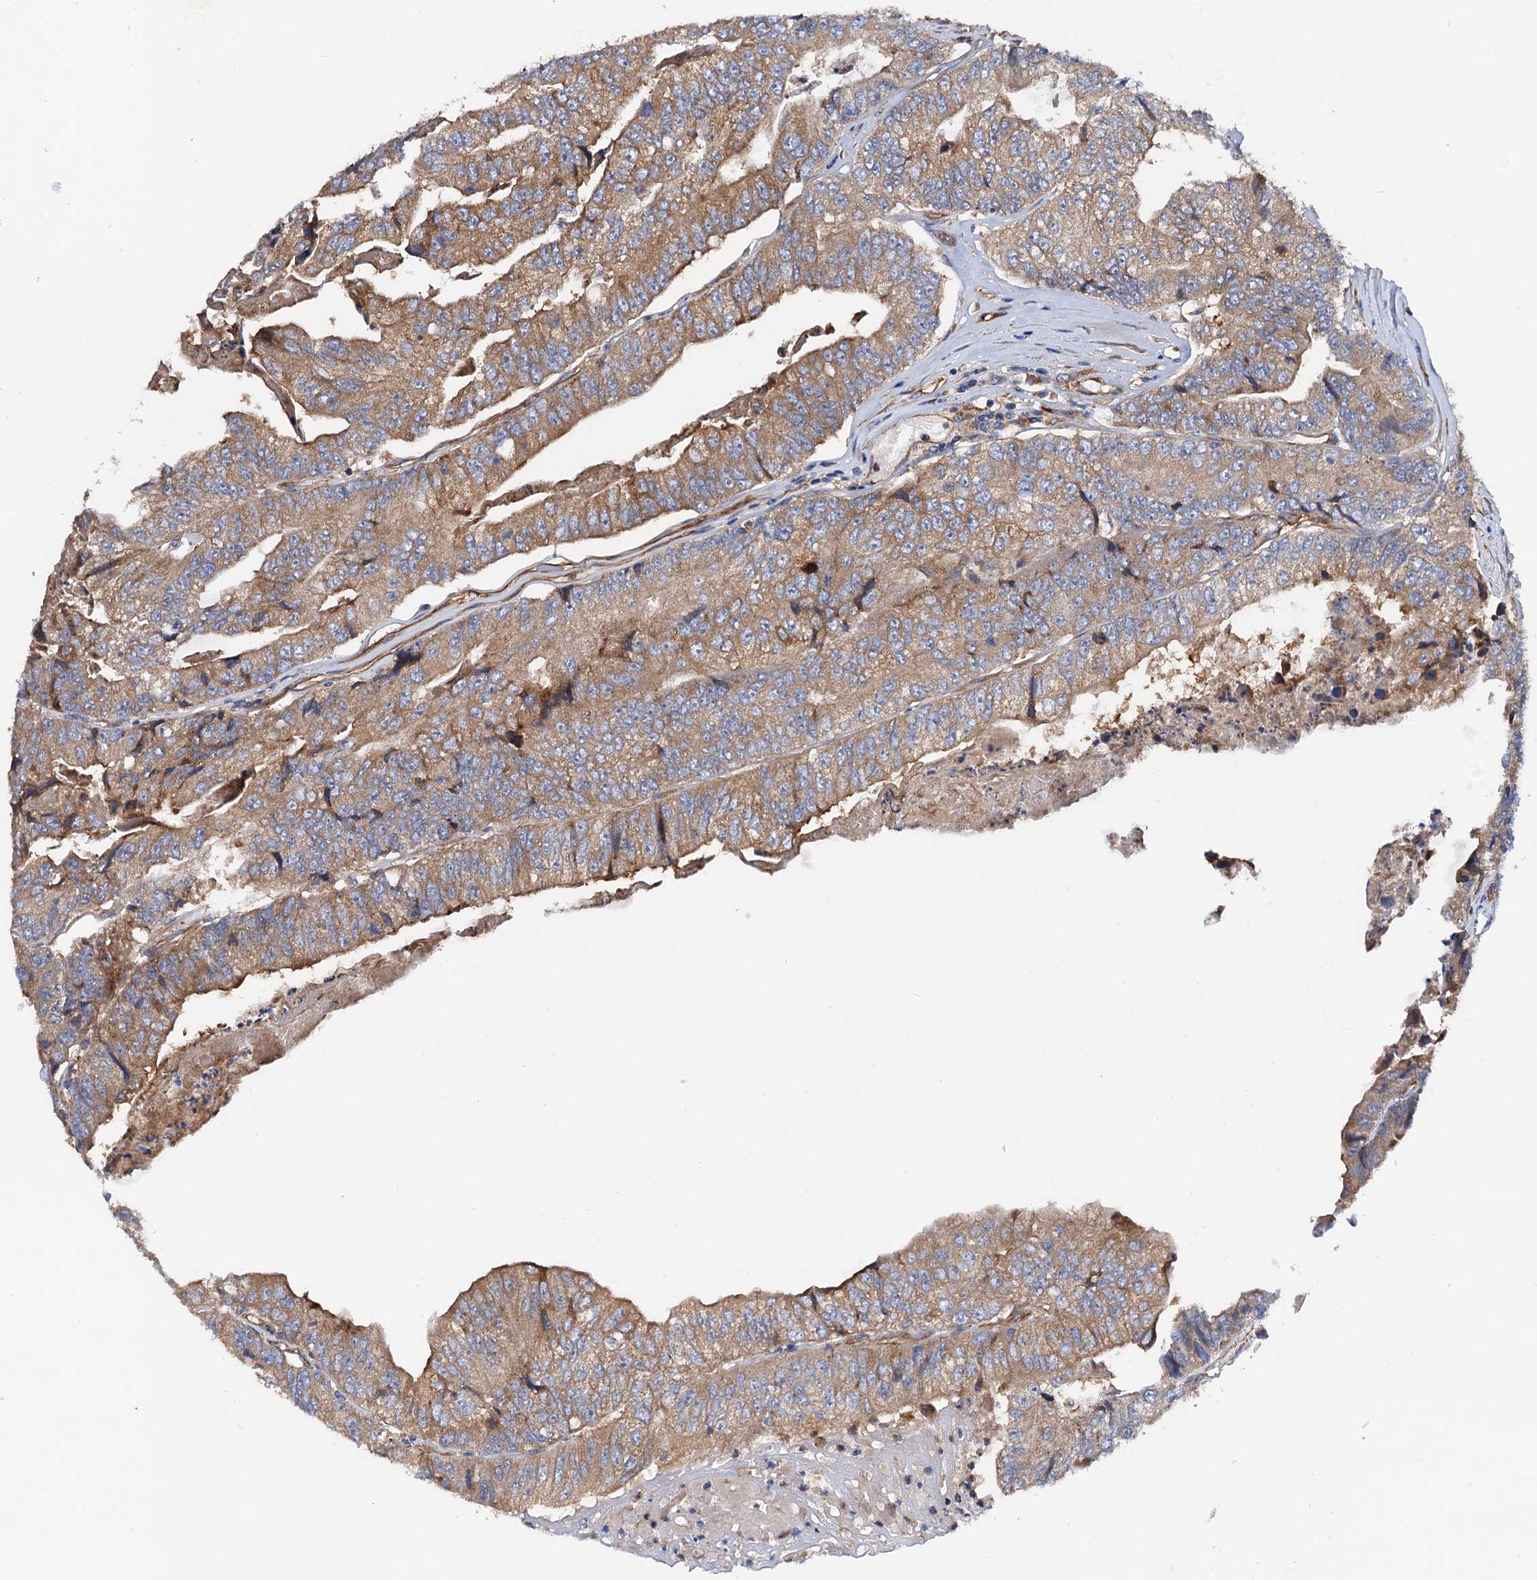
{"staining": {"intensity": "moderate", "quantity": ">75%", "location": "cytoplasmic/membranous"}, "tissue": "colorectal cancer", "cell_type": "Tumor cells", "image_type": "cancer", "snomed": [{"axis": "morphology", "description": "Adenocarcinoma, NOS"}, {"axis": "topography", "description": "Colon"}], "caption": "Immunohistochemical staining of adenocarcinoma (colorectal) shows moderate cytoplasmic/membranous protein positivity in about >75% of tumor cells. (Brightfield microscopy of DAB IHC at high magnification).", "gene": "MRPL48", "patient": {"sex": "female", "age": 67}}